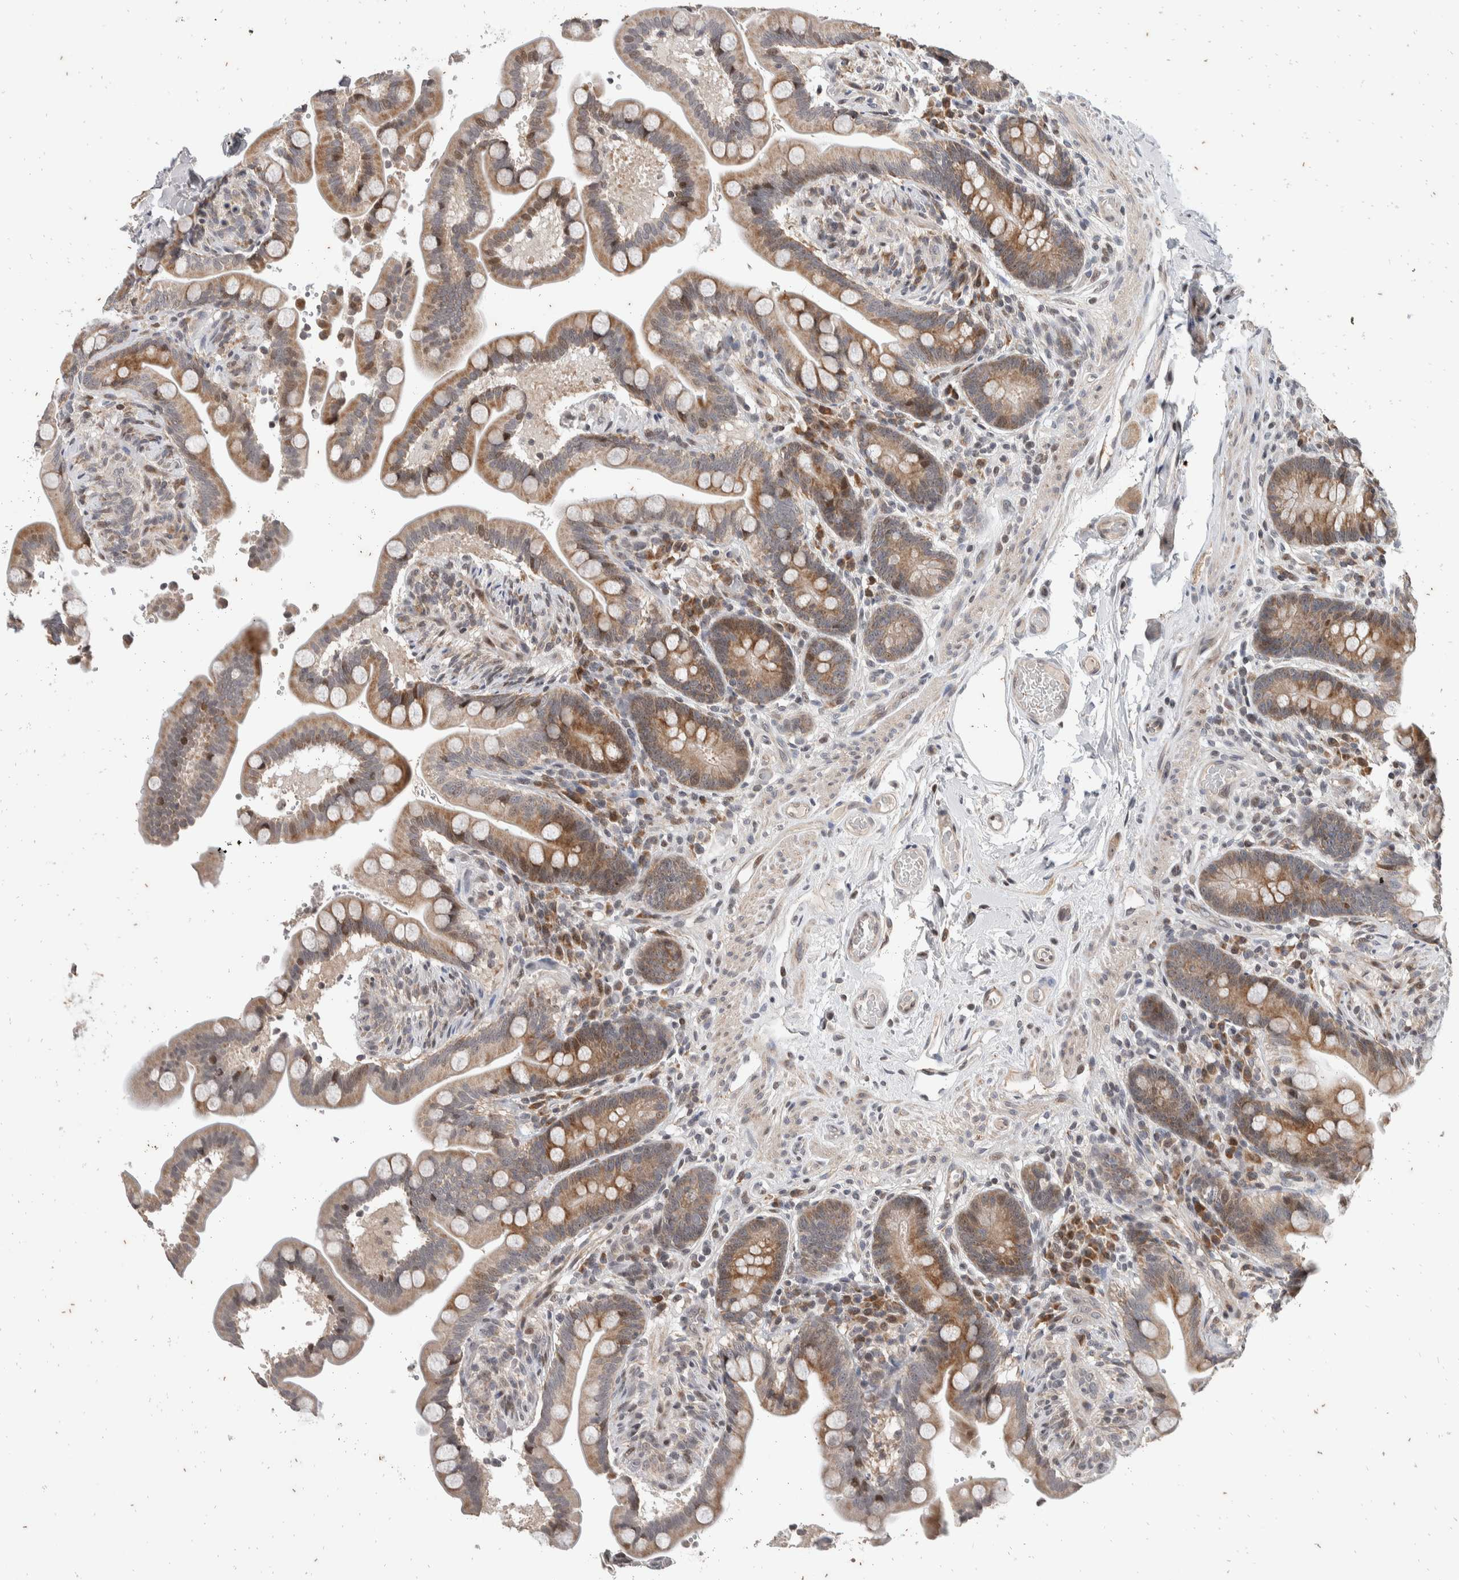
{"staining": {"intensity": "weak", "quantity": ">75%", "location": "nuclear"}, "tissue": "colon", "cell_type": "Endothelial cells", "image_type": "normal", "snomed": [{"axis": "morphology", "description": "Normal tissue, NOS"}, {"axis": "topography", "description": "Smooth muscle"}, {"axis": "topography", "description": "Colon"}], "caption": "Protein staining demonstrates weak nuclear positivity in approximately >75% of endothelial cells in unremarkable colon.", "gene": "ATXN7L1", "patient": {"sex": "male", "age": 73}}